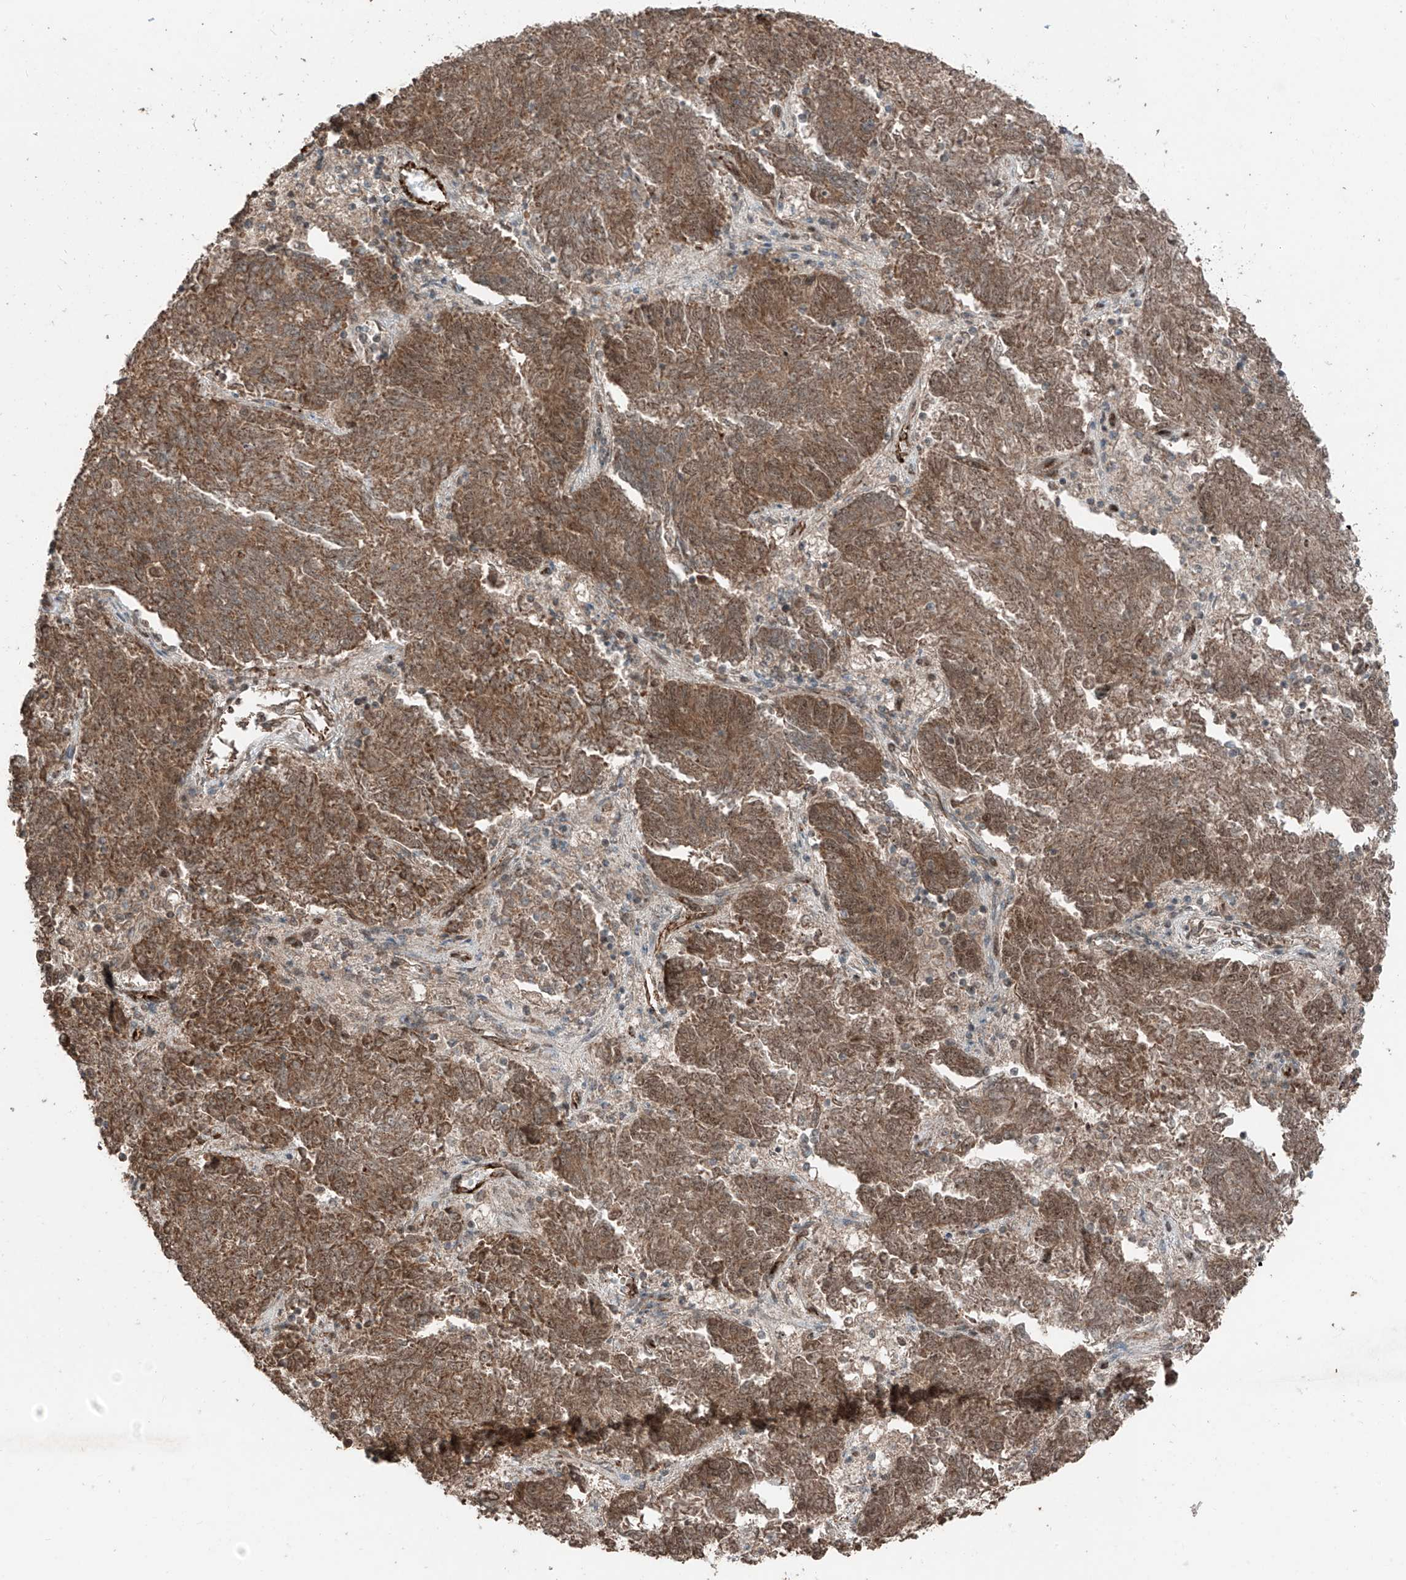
{"staining": {"intensity": "moderate", "quantity": ">75%", "location": "cytoplasmic/membranous"}, "tissue": "endometrial cancer", "cell_type": "Tumor cells", "image_type": "cancer", "snomed": [{"axis": "morphology", "description": "Adenocarcinoma, NOS"}, {"axis": "topography", "description": "Endometrium"}], "caption": "Protein analysis of endometrial adenocarcinoma tissue displays moderate cytoplasmic/membranous expression in approximately >75% of tumor cells.", "gene": "ZNF620", "patient": {"sex": "female", "age": 80}}